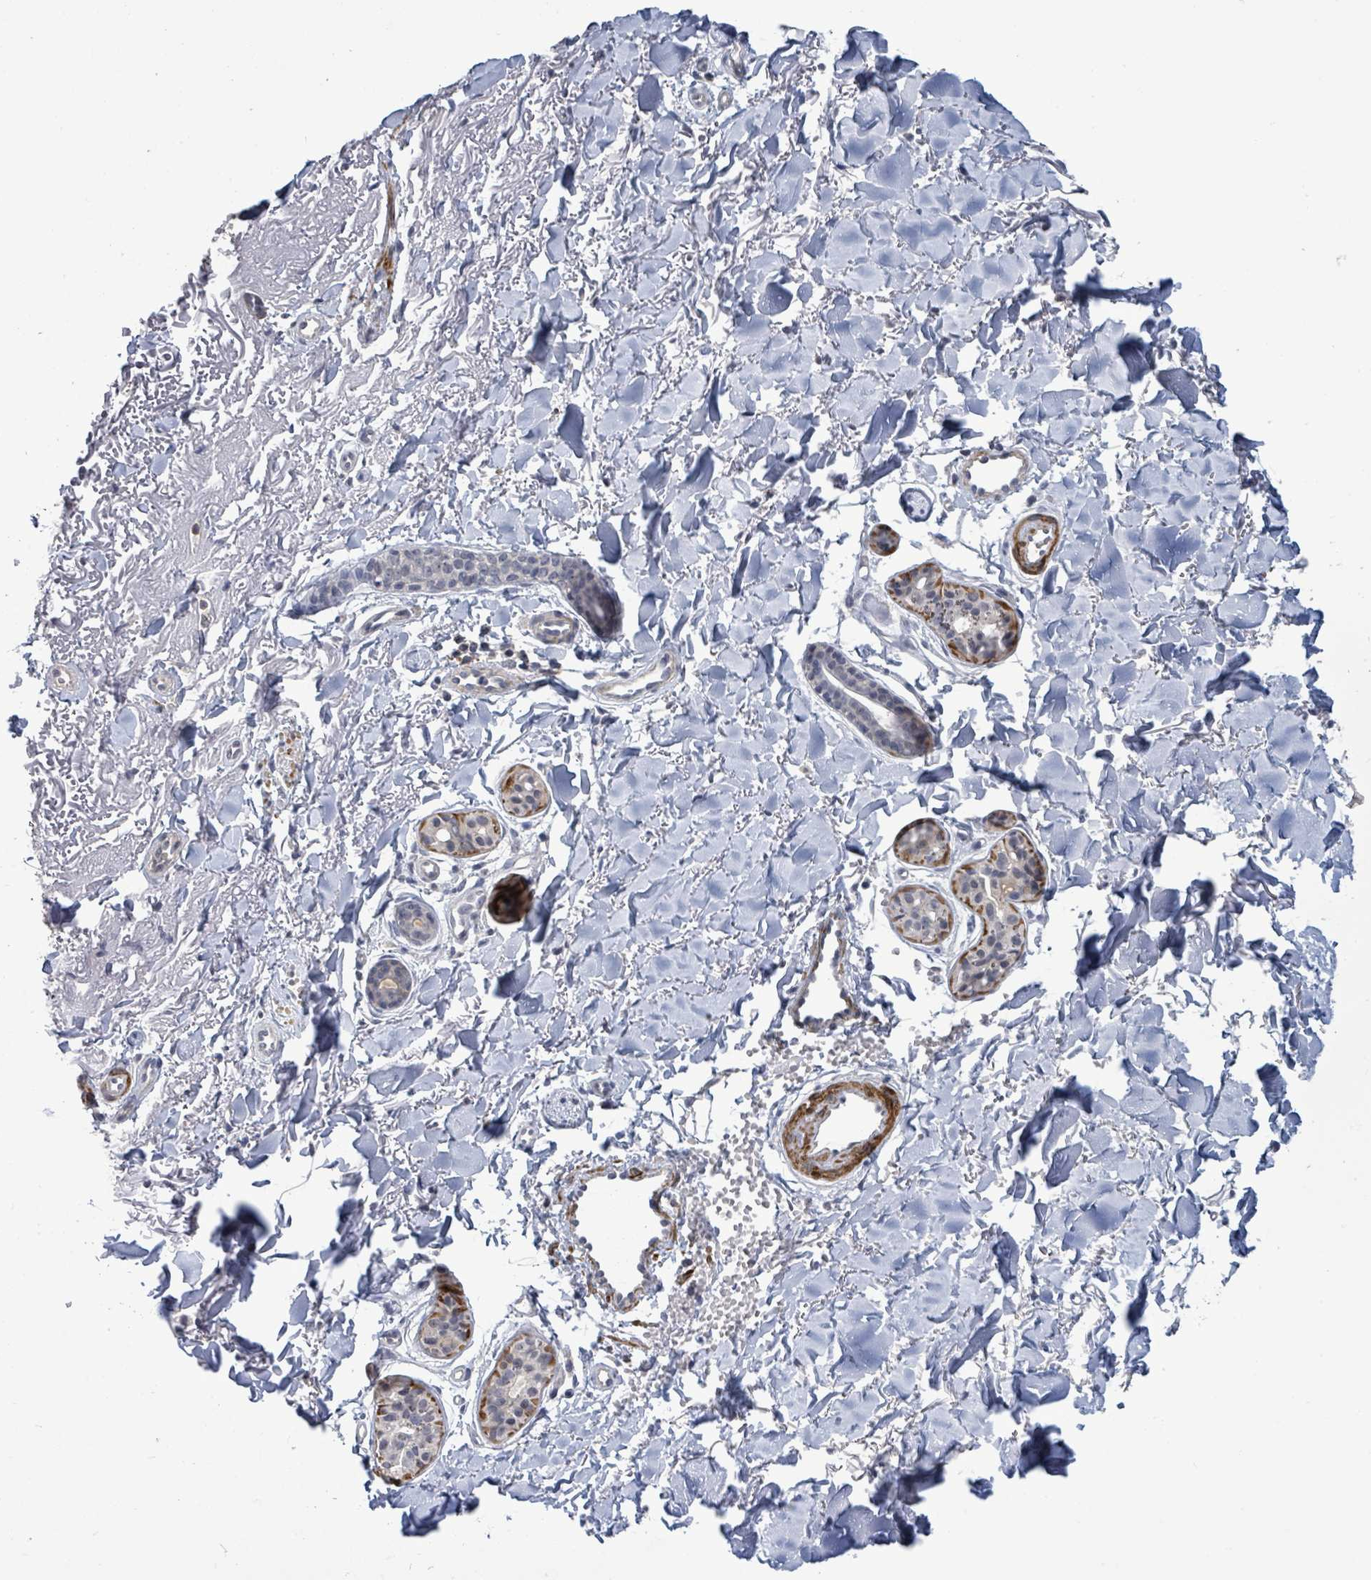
{"staining": {"intensity": "negative", "quantity": "none", "location": "none"}, "tissue": "skin cancer", "cell_type": "Tumor cells", "image_type": "cancer", "snomed": [{"axis": "morphology", "description": "Basal cell carcinoma"}, {"axis": "topography", "description": "Skin"}], "caption": "Human basal cell carcinoma (skin) stained for a protein using immunohistochemistry displays no staining in tumor cells.", "gene": "AMMECR1", "patient": {"sex": "female", "age": 82}}